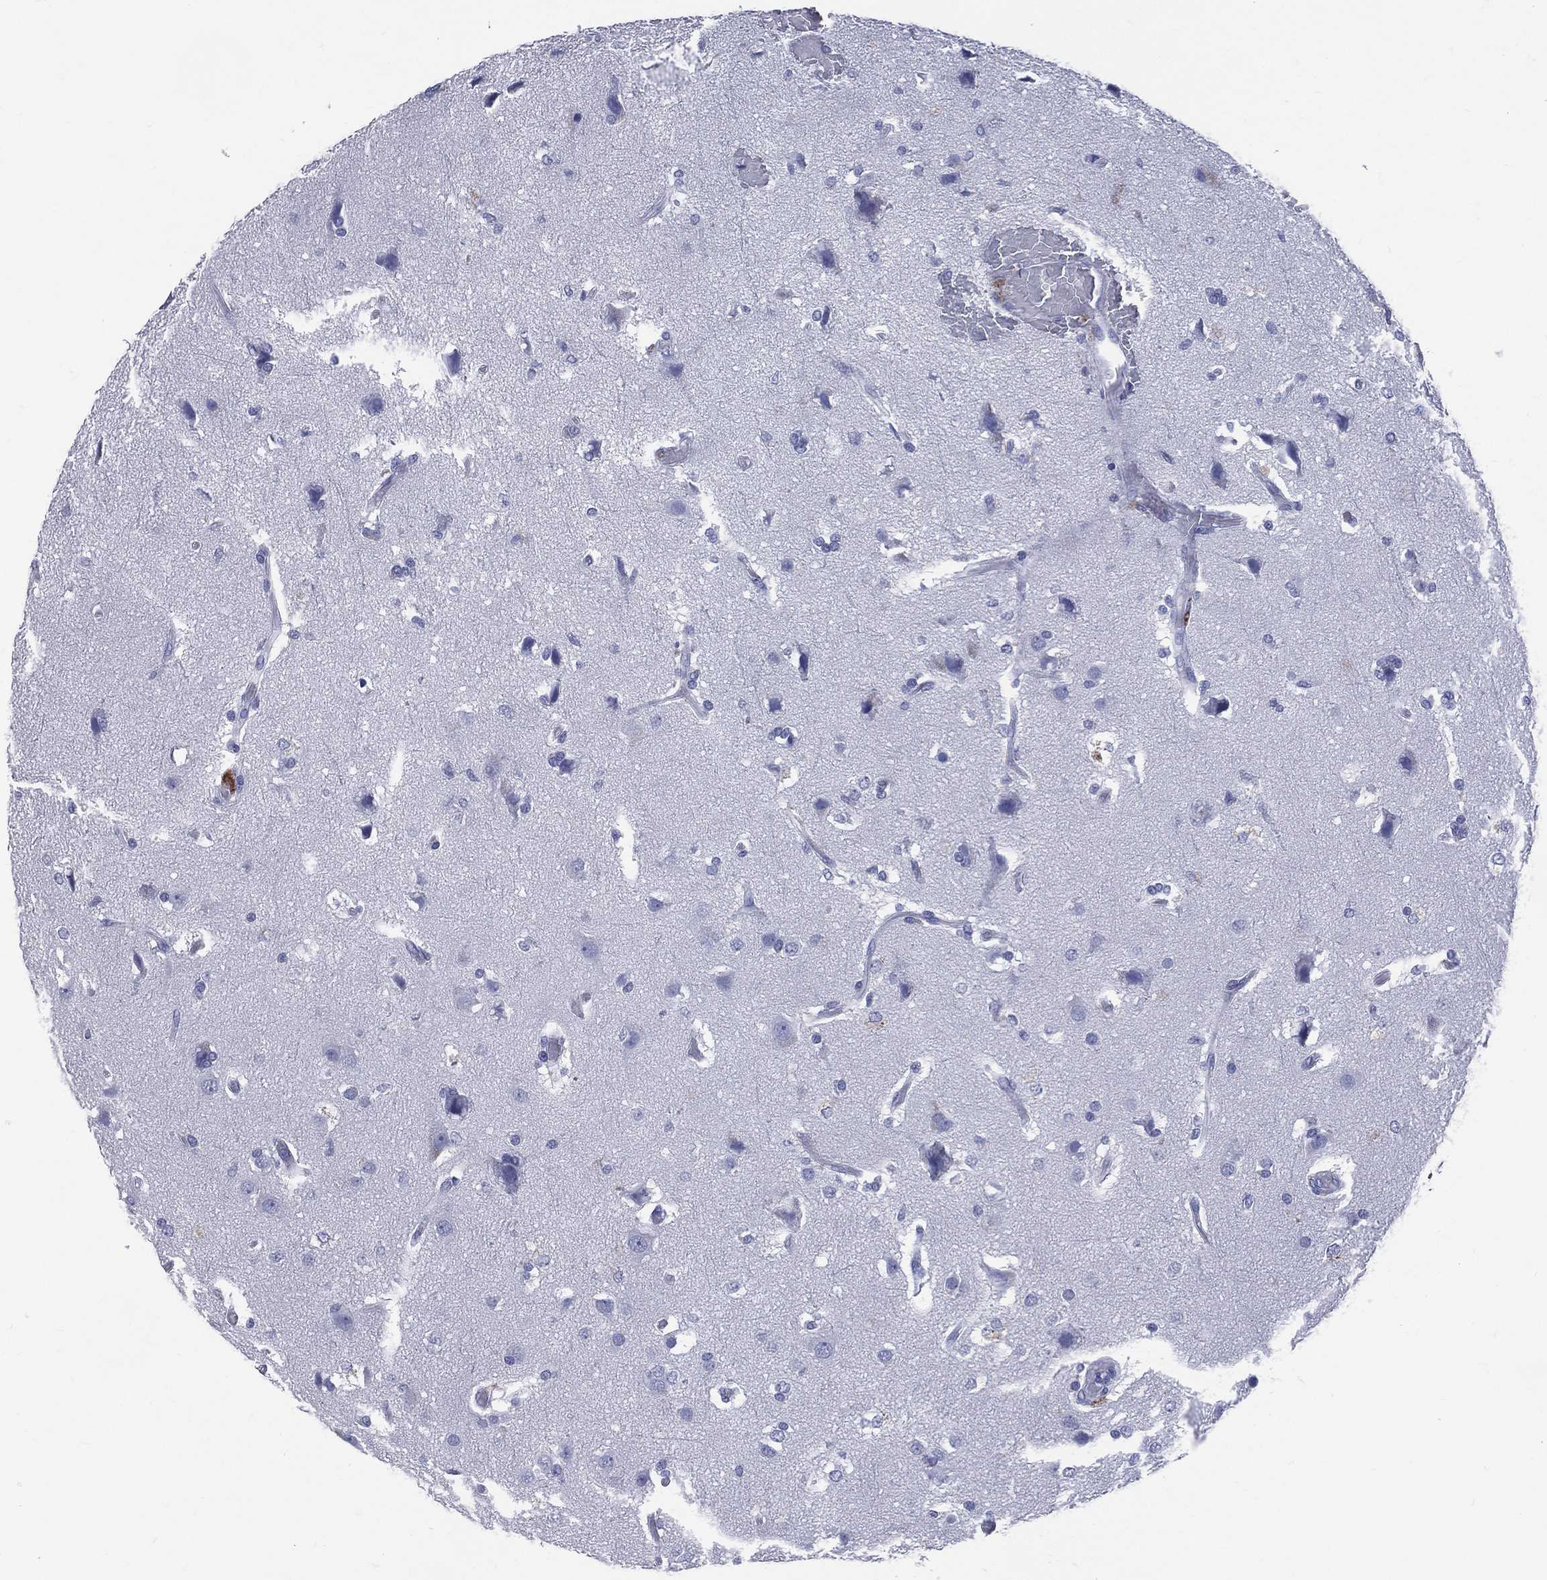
{"staining": {"intensity": "negative", "quantity": "none", "location": "none"}, "tissue": "glioma", "cell_type": "Tumor cells", "image_type": "cancer", "snomed": [{"axis": "morphology", "description": "Glioma, malignant, High grade"}, {"axis": "topography", "description": "Brain"}], "caption": "High power microscopy micrograph of an immunohistochemistry photomicrograph of glioma, revealing no significant positivity in tumor cells. Nuclei are stained in blue.", "gene": "PGLYRP1", "patient": {"sex": "female", "age": 63}}